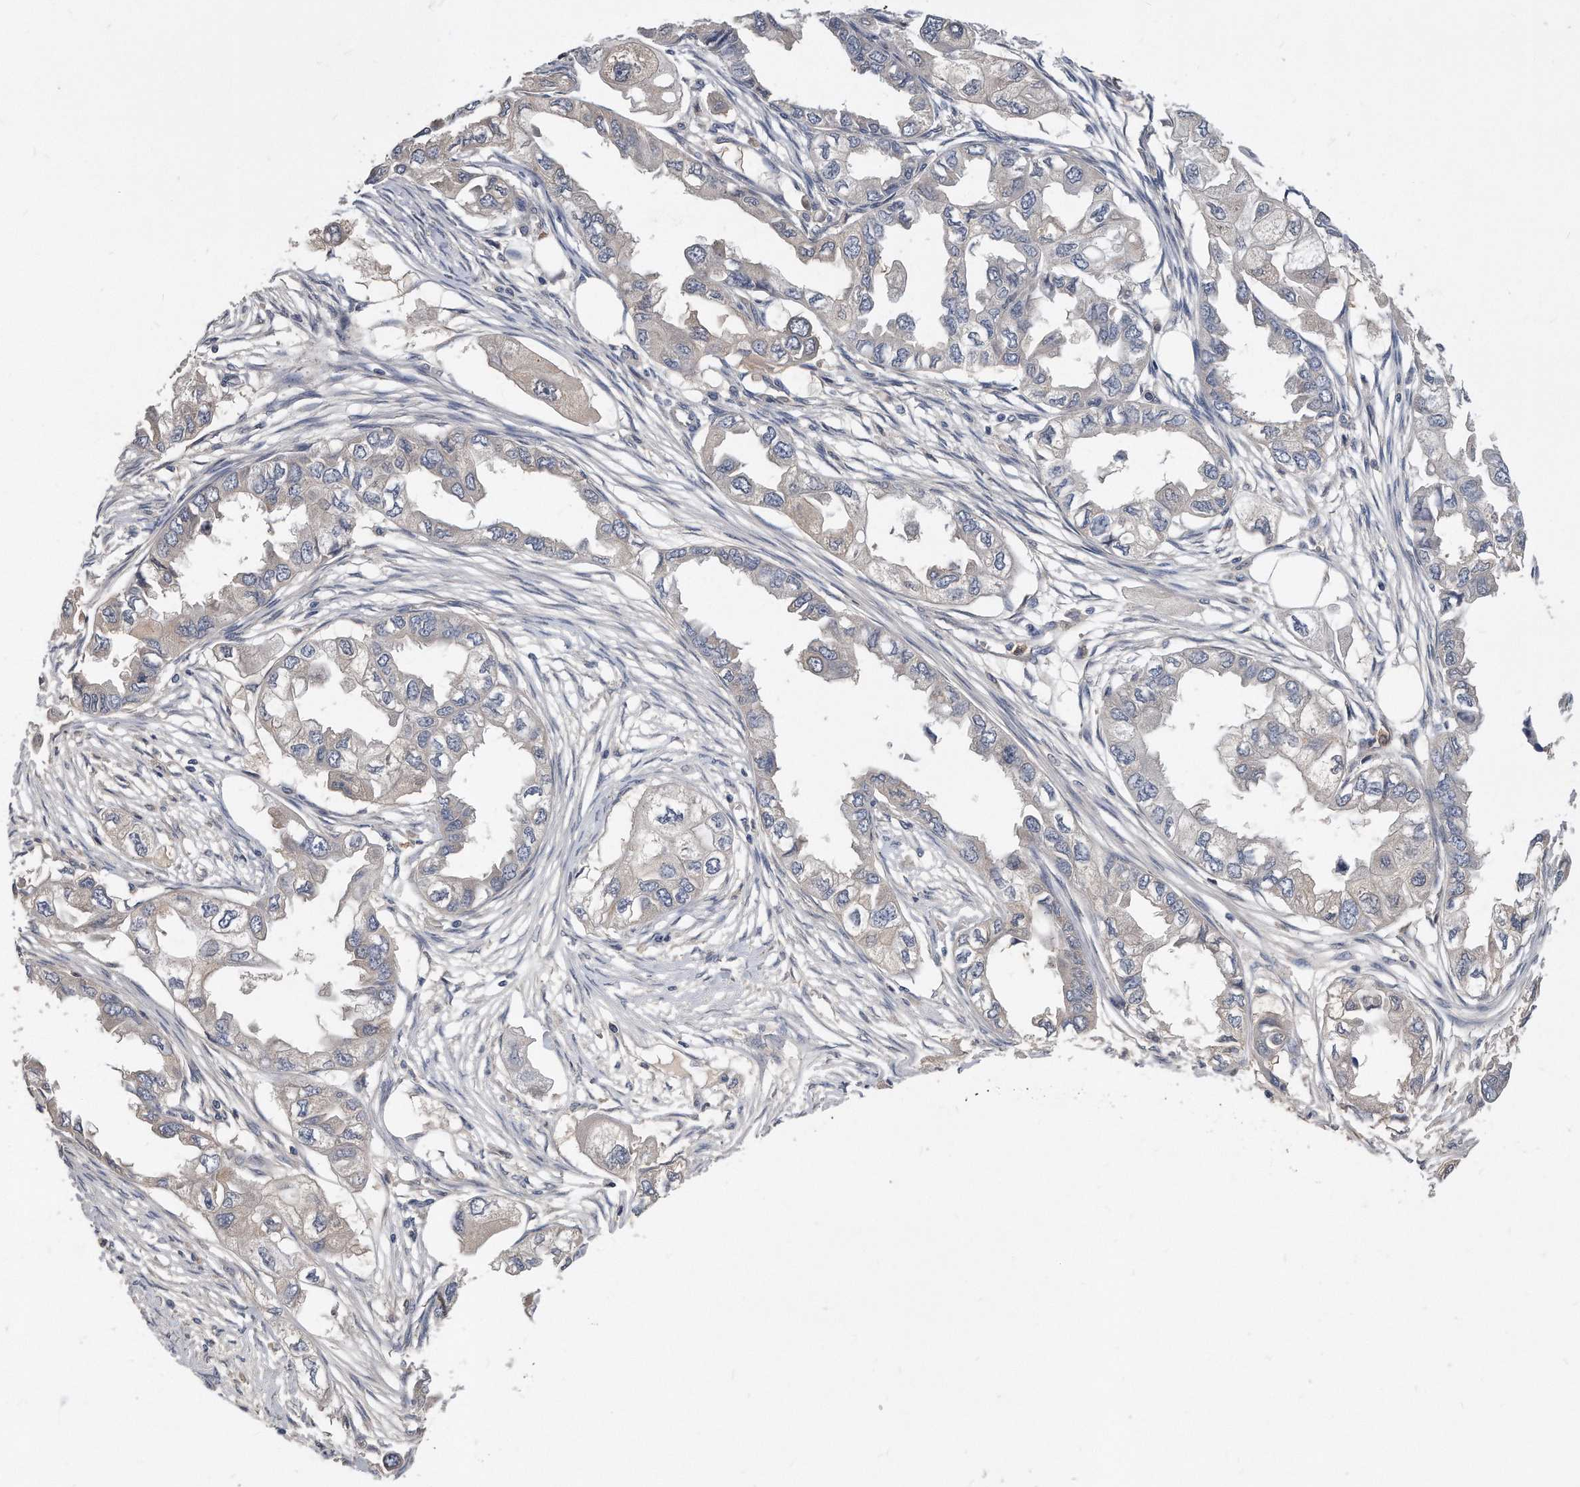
{"staining": {"intensity": "negative", "quantity": "none", "location": "none"}, "tissue": "endometrial cancer", "cell_type": "Tumor cells", "image_type": "cancer", "snomed": [{"axis": "morphology", "description": "Adenocarcinoma, NOS"}, {"axis": "topography", "description": "Endometrium"}], "caption": "Protein analysis of adenocarcinoma (endometrial) exhibits no significant expression in tumor cells. The staining is performed using DAB brown chromogen with nuclei counter-stained in using hematoxylin.", "gene": "HOMER3", "patient": {"sex": "female", "age": 67}}